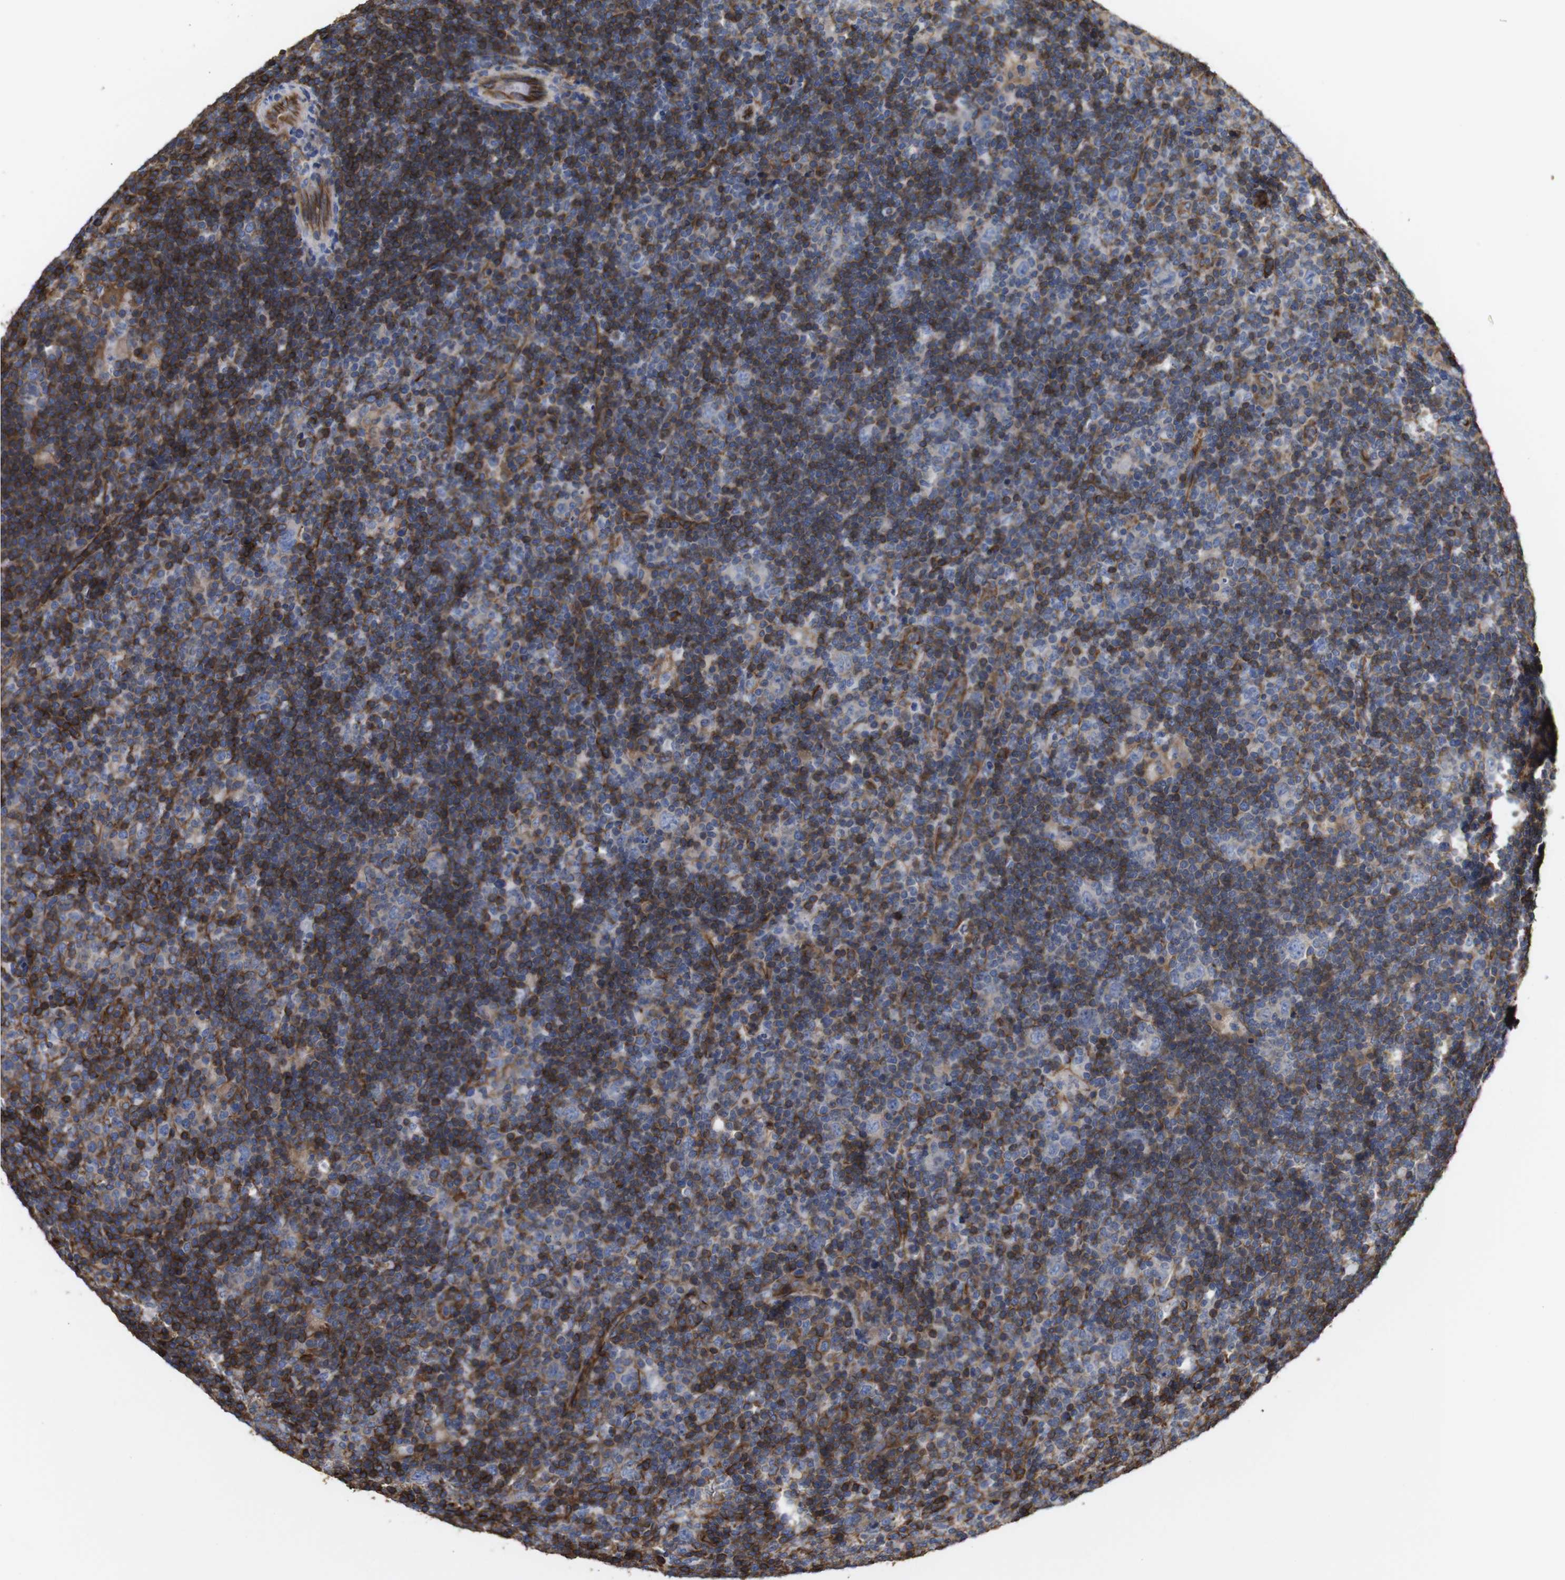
{"staining": {"intensity": "negative", "quantity": "none", "location": "none"}, "tissue": "lymphoma", "cell_type": "Tumor cells", "image_type": "cancer", "snomed": [{"axis": "morphology", "description": "Hodgkin's disease, NOS"}, {"axis": "topography", "description": "Lymph node"}], "caption": "DAB (3,3'-diaminobenzidine) immunohistochemical staining of human Hodgkin's disease reveals no significant positivity in tumor cells.", "gene": "SPTBN1", "patient": {"sex": "female", "age": 57}}